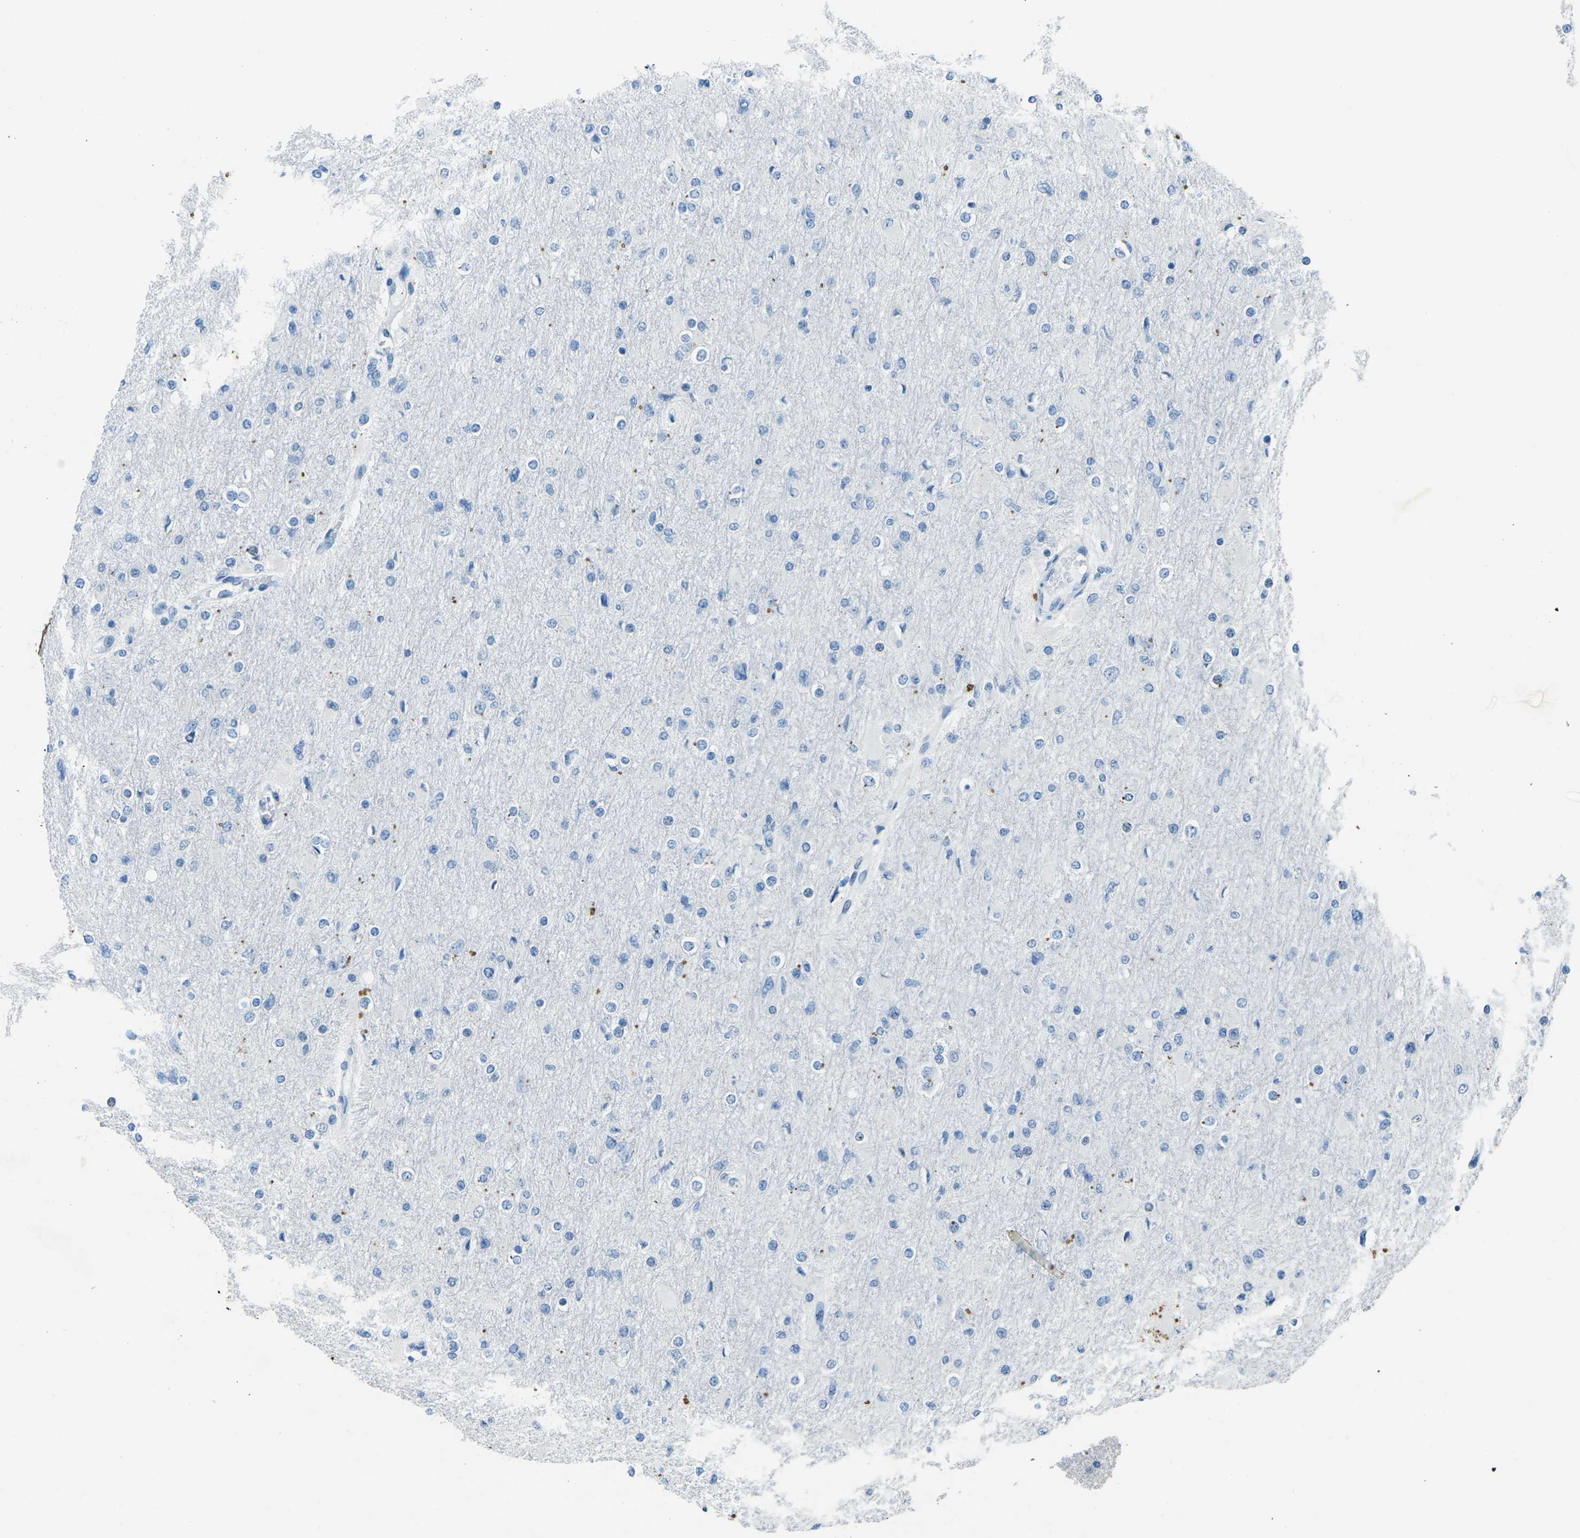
{"staining": {"intensity": "negative", "quantity": "none", "location": "none"}, "tissue": "glioma", "cell_type": "Tumor cells", "image_type": "cancer", "snomed": [{"axis": "morphology", "description": "Glioma, malignant, High grade"}, {"axis": "topography", "description": "Cerebral cortex"}], "caption": "Immunohistochemistry histopathology image of neoplastic tissue: malignant glioma (high-grade) stained with DAB displays no significant protein staining in tumor cells. Brightfield microscopy of immunohistochemistry stained with DAB (brown) and hematoxylin (blue), captured at high magnification.", "gene": "MYH8", "patient": {"sex": "female", "age": 36}}